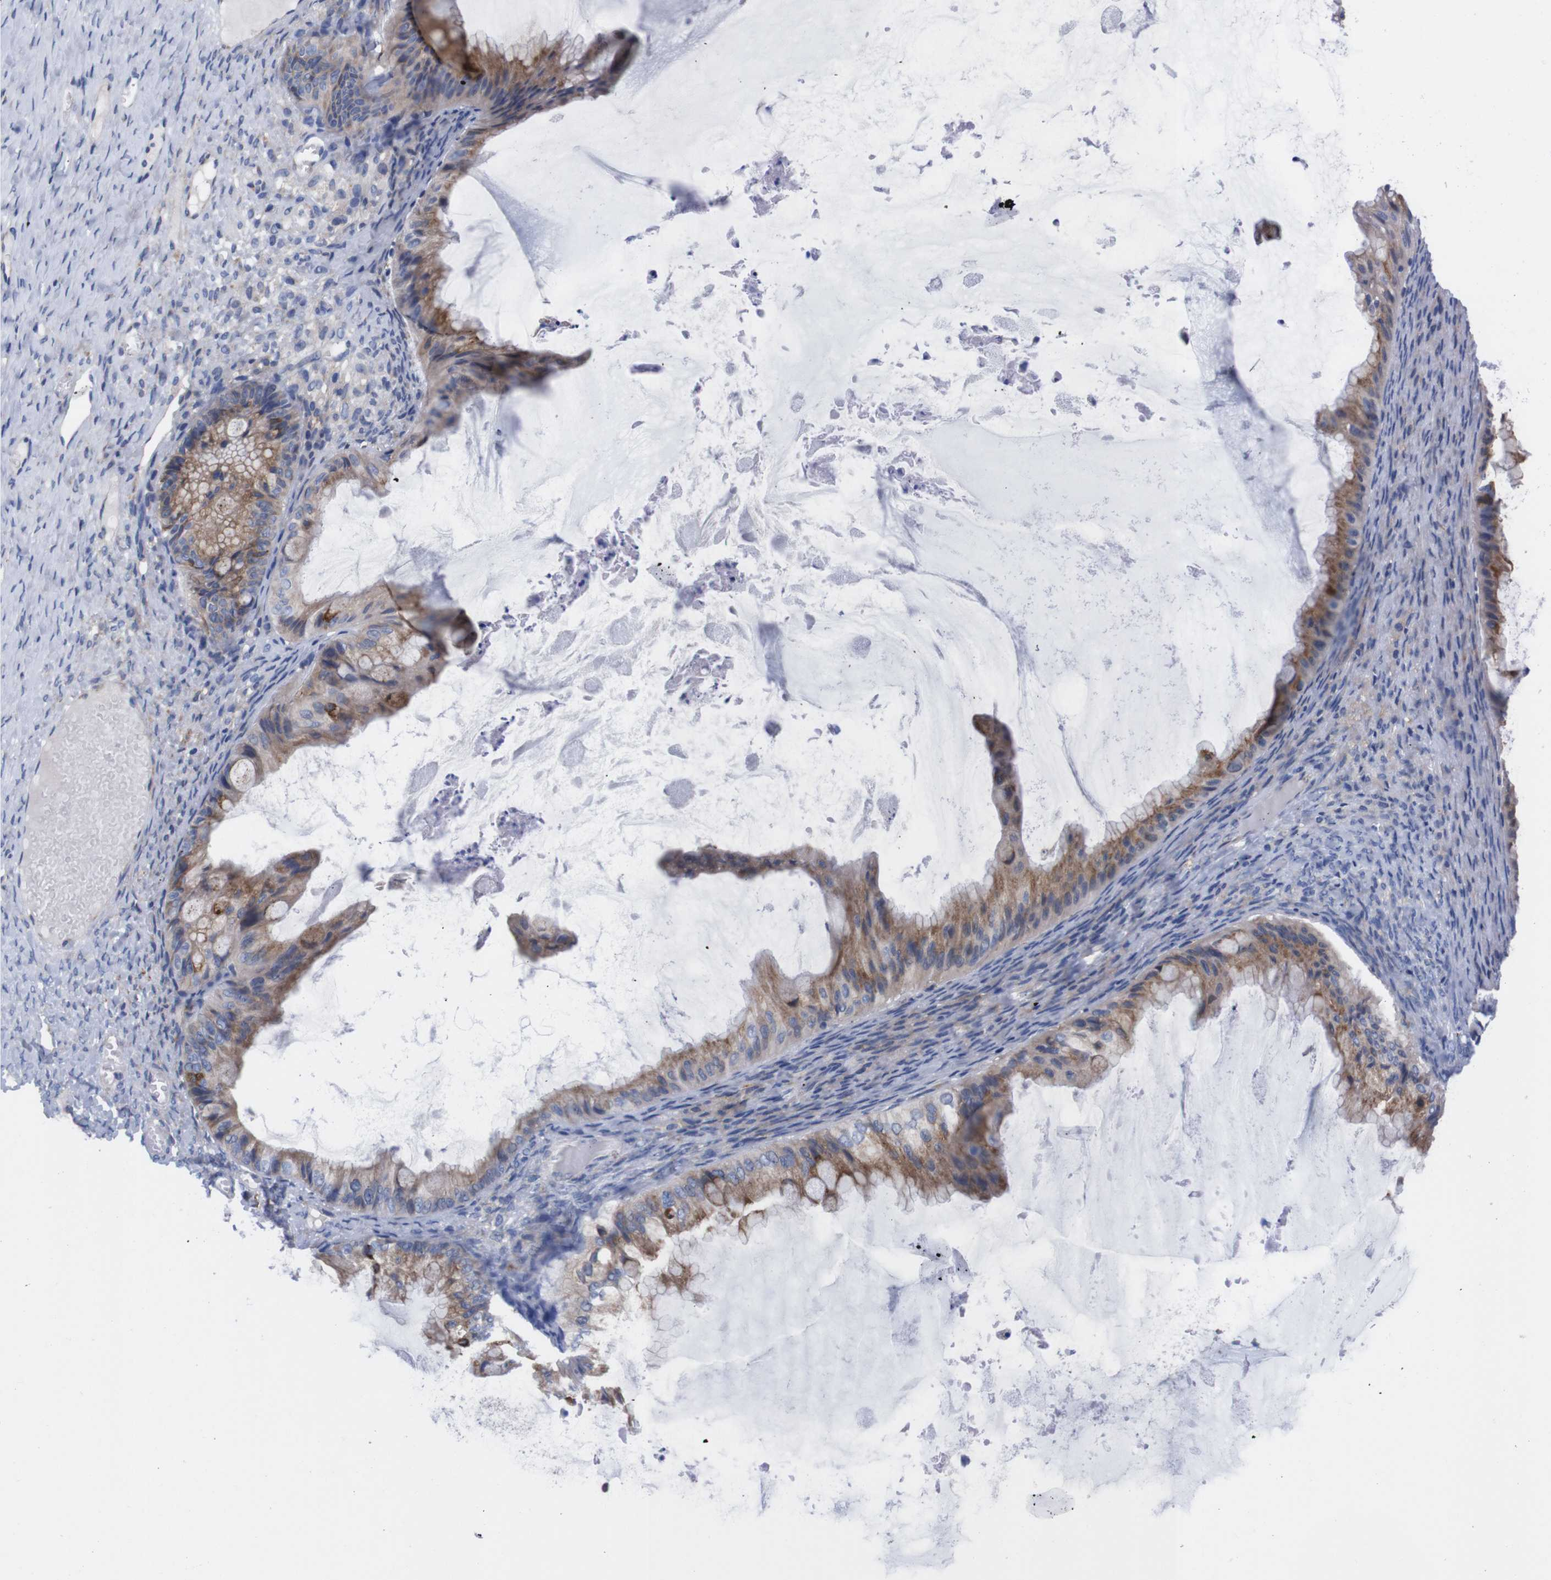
{"staining": {"intensity": "moderate", "quantity": "<25%", "location": "cytoplasmic/membranous"}, "tissue": "ovarian cancer", "cell_type": "Tumor cells", "image_type": "cancer", "snomed": [{"axis": "morphology", "description": "Cystadenocarcinoma, mucinous, NOS"}, {"axis": "topography", "description": "Ovary"}], "caption": "Moderate cytoplasmic/membranous positivity is identified in approximately <25% of tumor cells in mucinous cystadenocarcinoma (ovarian). The protein of interest is shown in brown color, while the nuclei are stained blue.", "gene": "NEBL", "patient": {"sex": "female", "age": 61}}